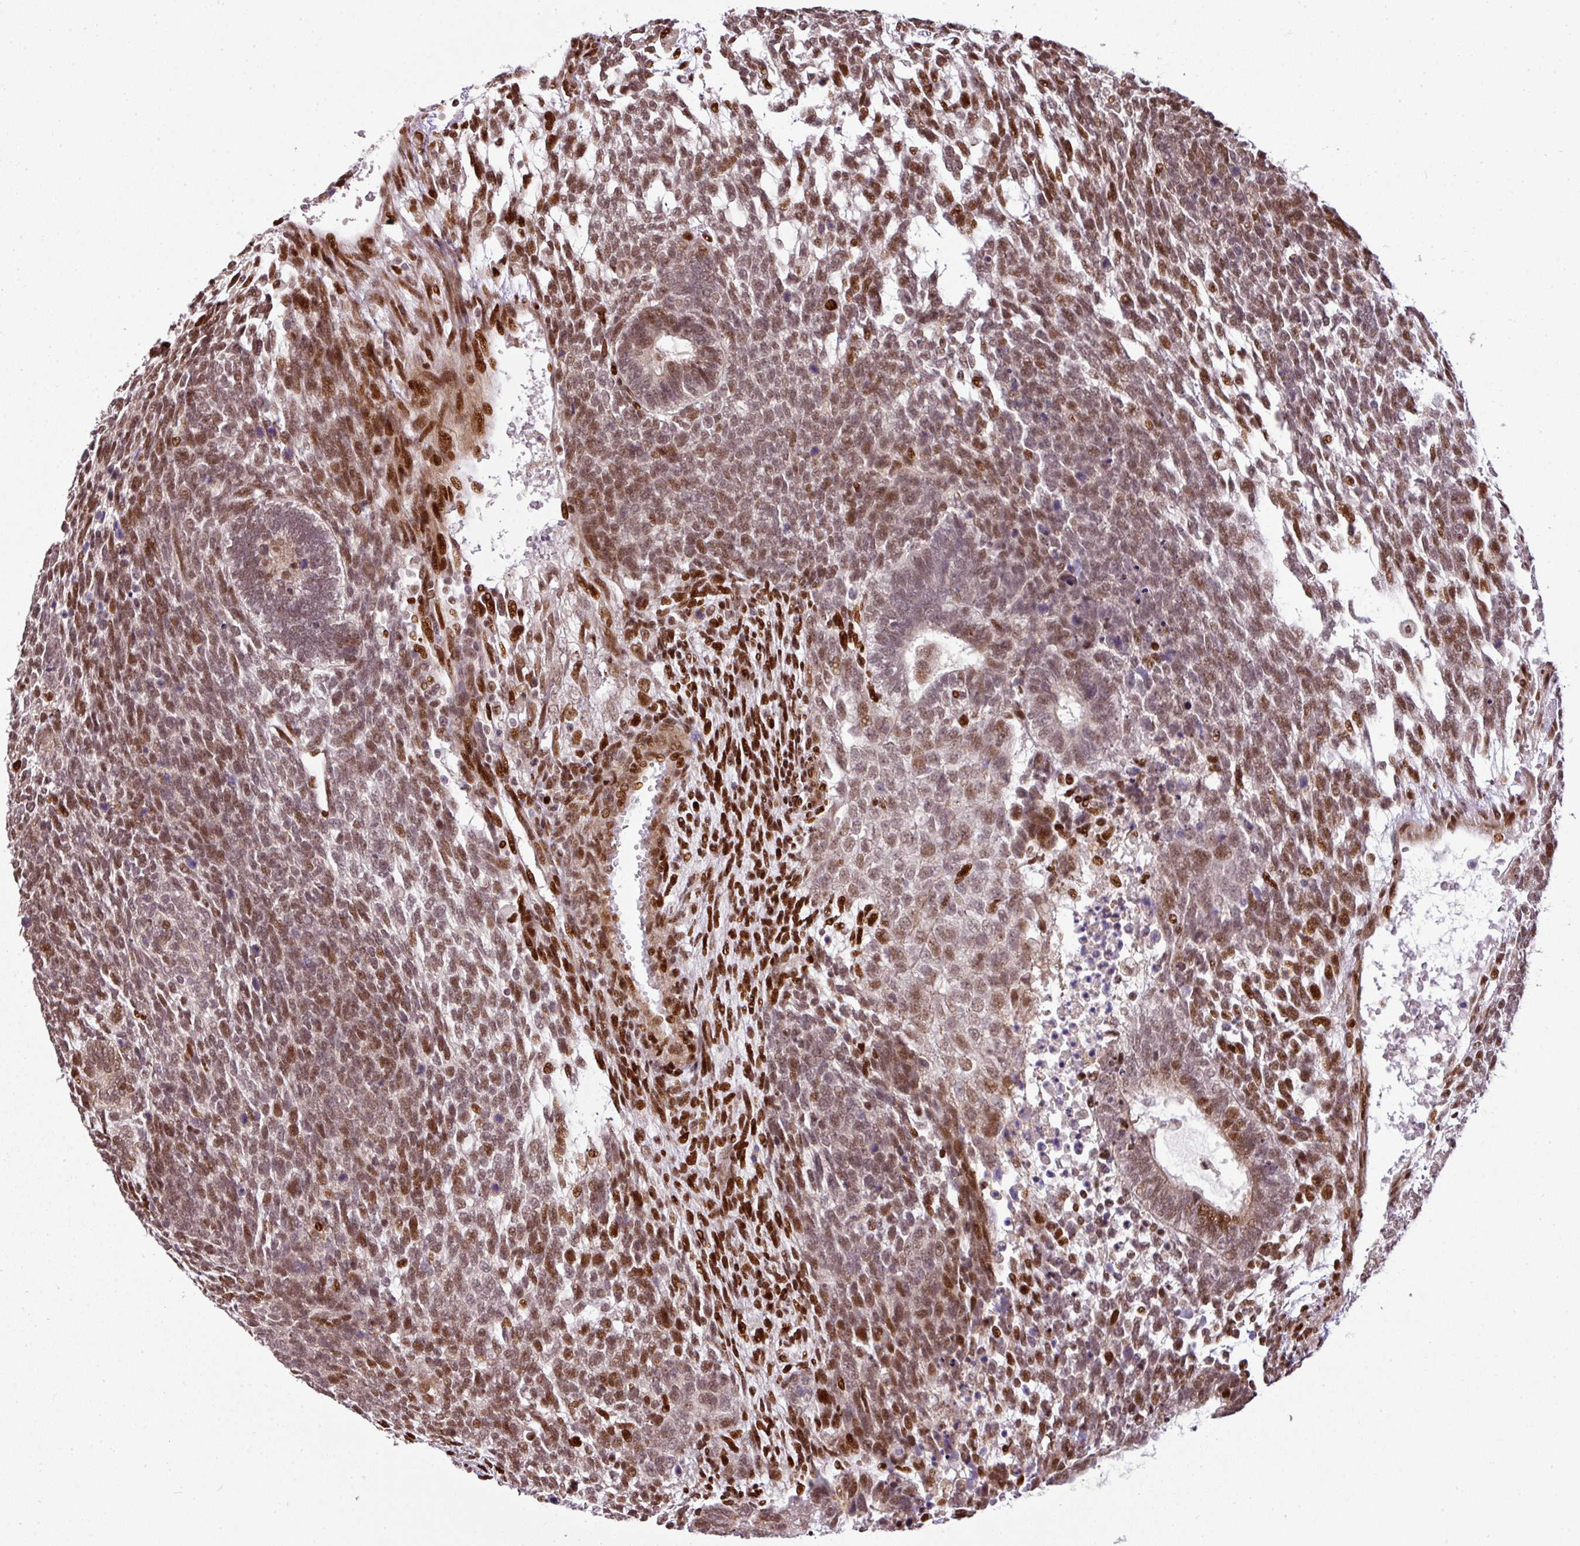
{"staining": {"intensity": "moderate", "quantity": ">75%", "location": "nuclear"}, "tissue": "testis cancer", "cell_type": "Tumor cells", "image_type": "cancer", "snomed": [{"axis": "morphology", "description": "Carcinoma, Embryonal, NOS"}, {"axis": "topography", "description": "Testis"}], "caption": "Immunohistochemical staining of human testis embryonal carcinoma exhibits medium levels of moderate nuclear protein positivity in about >75% of tumor cells.", "gene": "MYSM1", "patient": {"sex": "male", "age": 23}}